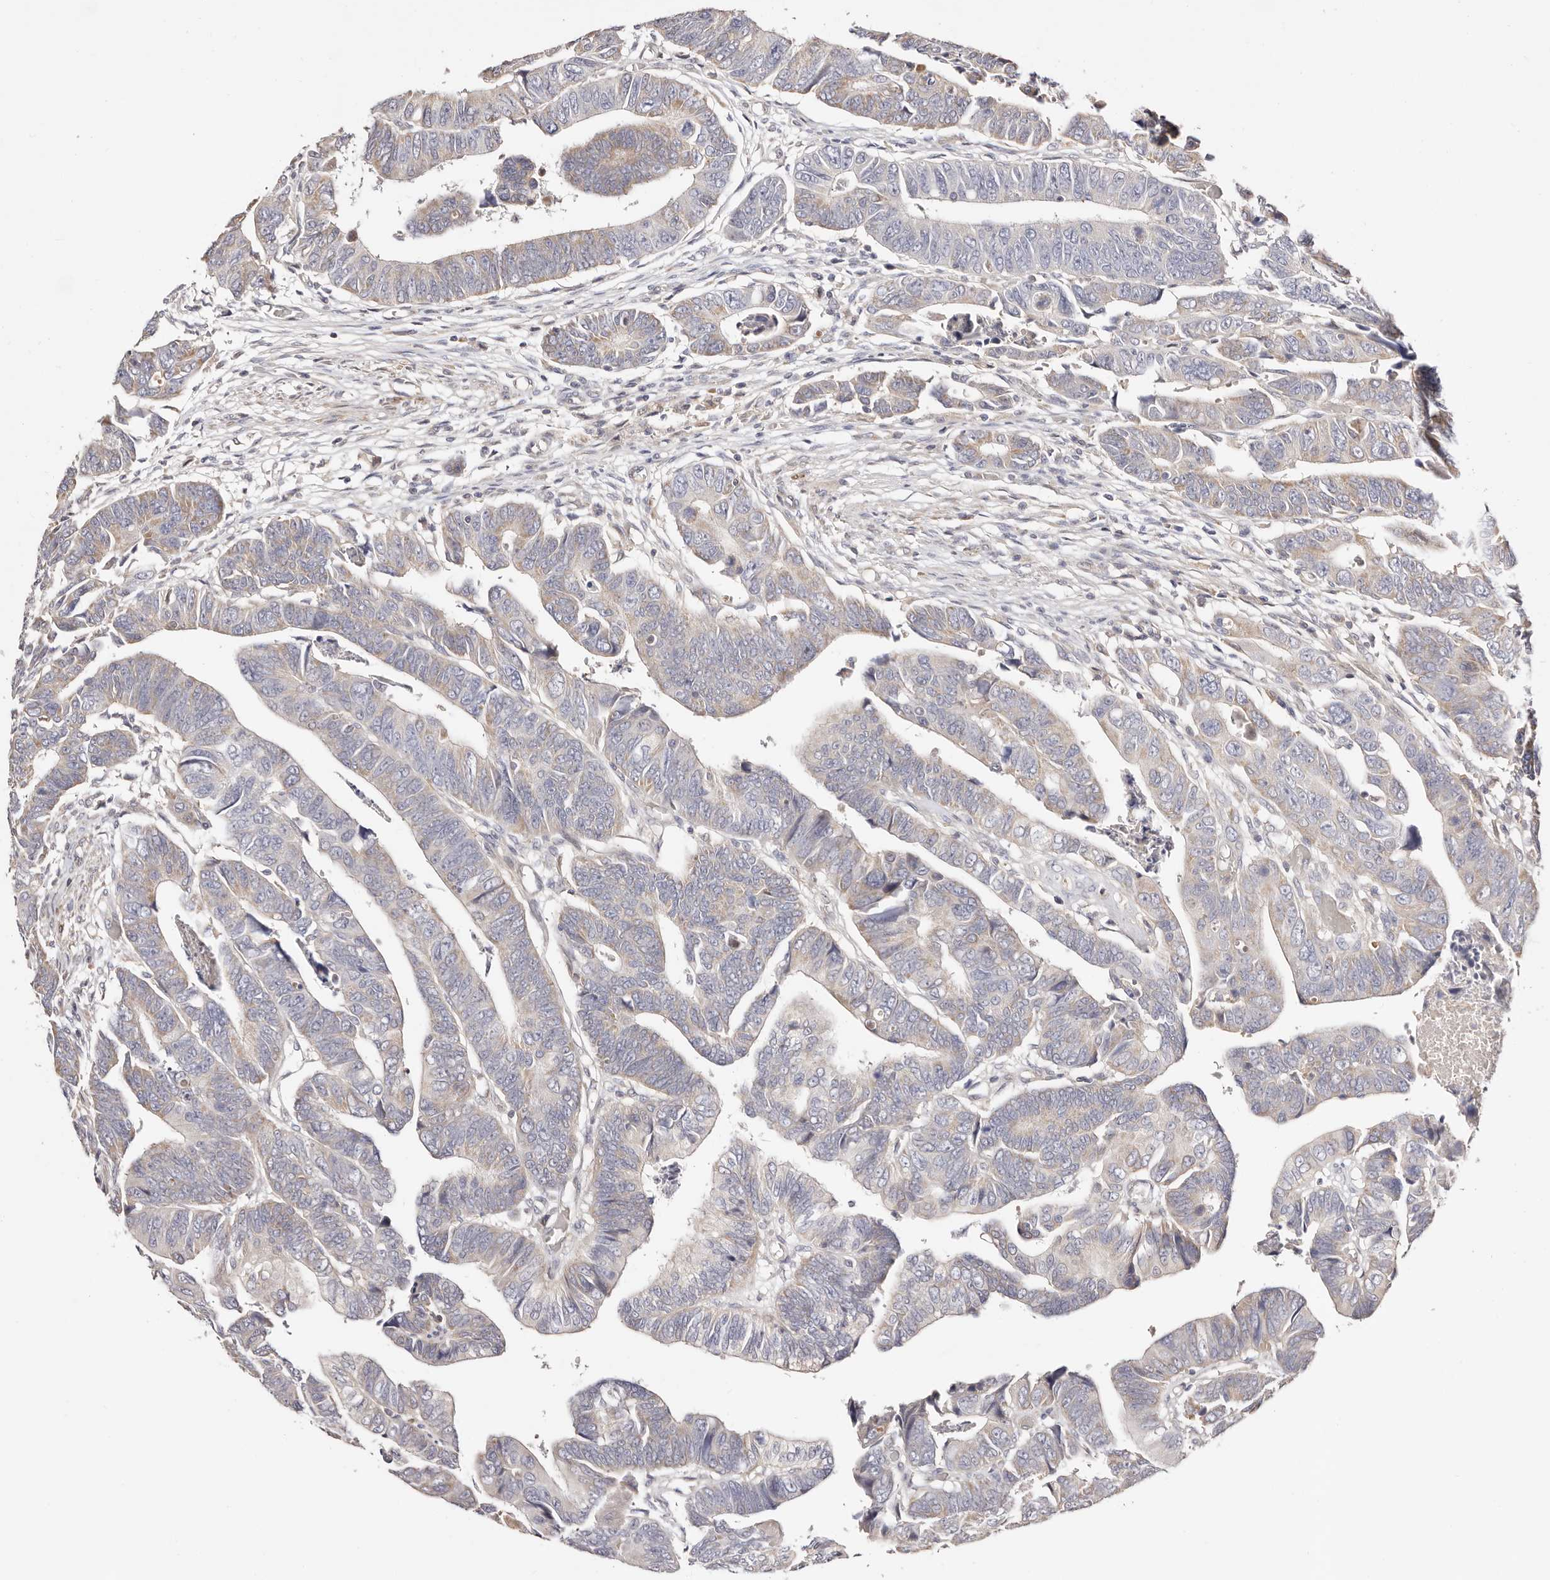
{"staining": {"intensity": "weak", "quantity": "25%-75%", "location": "cytoplasmic/membranous"}, "tissue": "colorectal cancer", "cell_type": "Tumor cells", "image_type": "cancer", "snomed": [{"axis": "morphology", "description": "Adenocarcinoma, NOS"}, {"axis": "topography", "description": "Rectum"}], "caption": "The photomicrograph demonstrates a brown stain indicating the presence of a protein in the cytoplasmic/membranous of tumor cells in colorectal cancer (adenocarcinoma).", "gene": "MAPK1", "patient": {"sex": "female", "age": 65}}